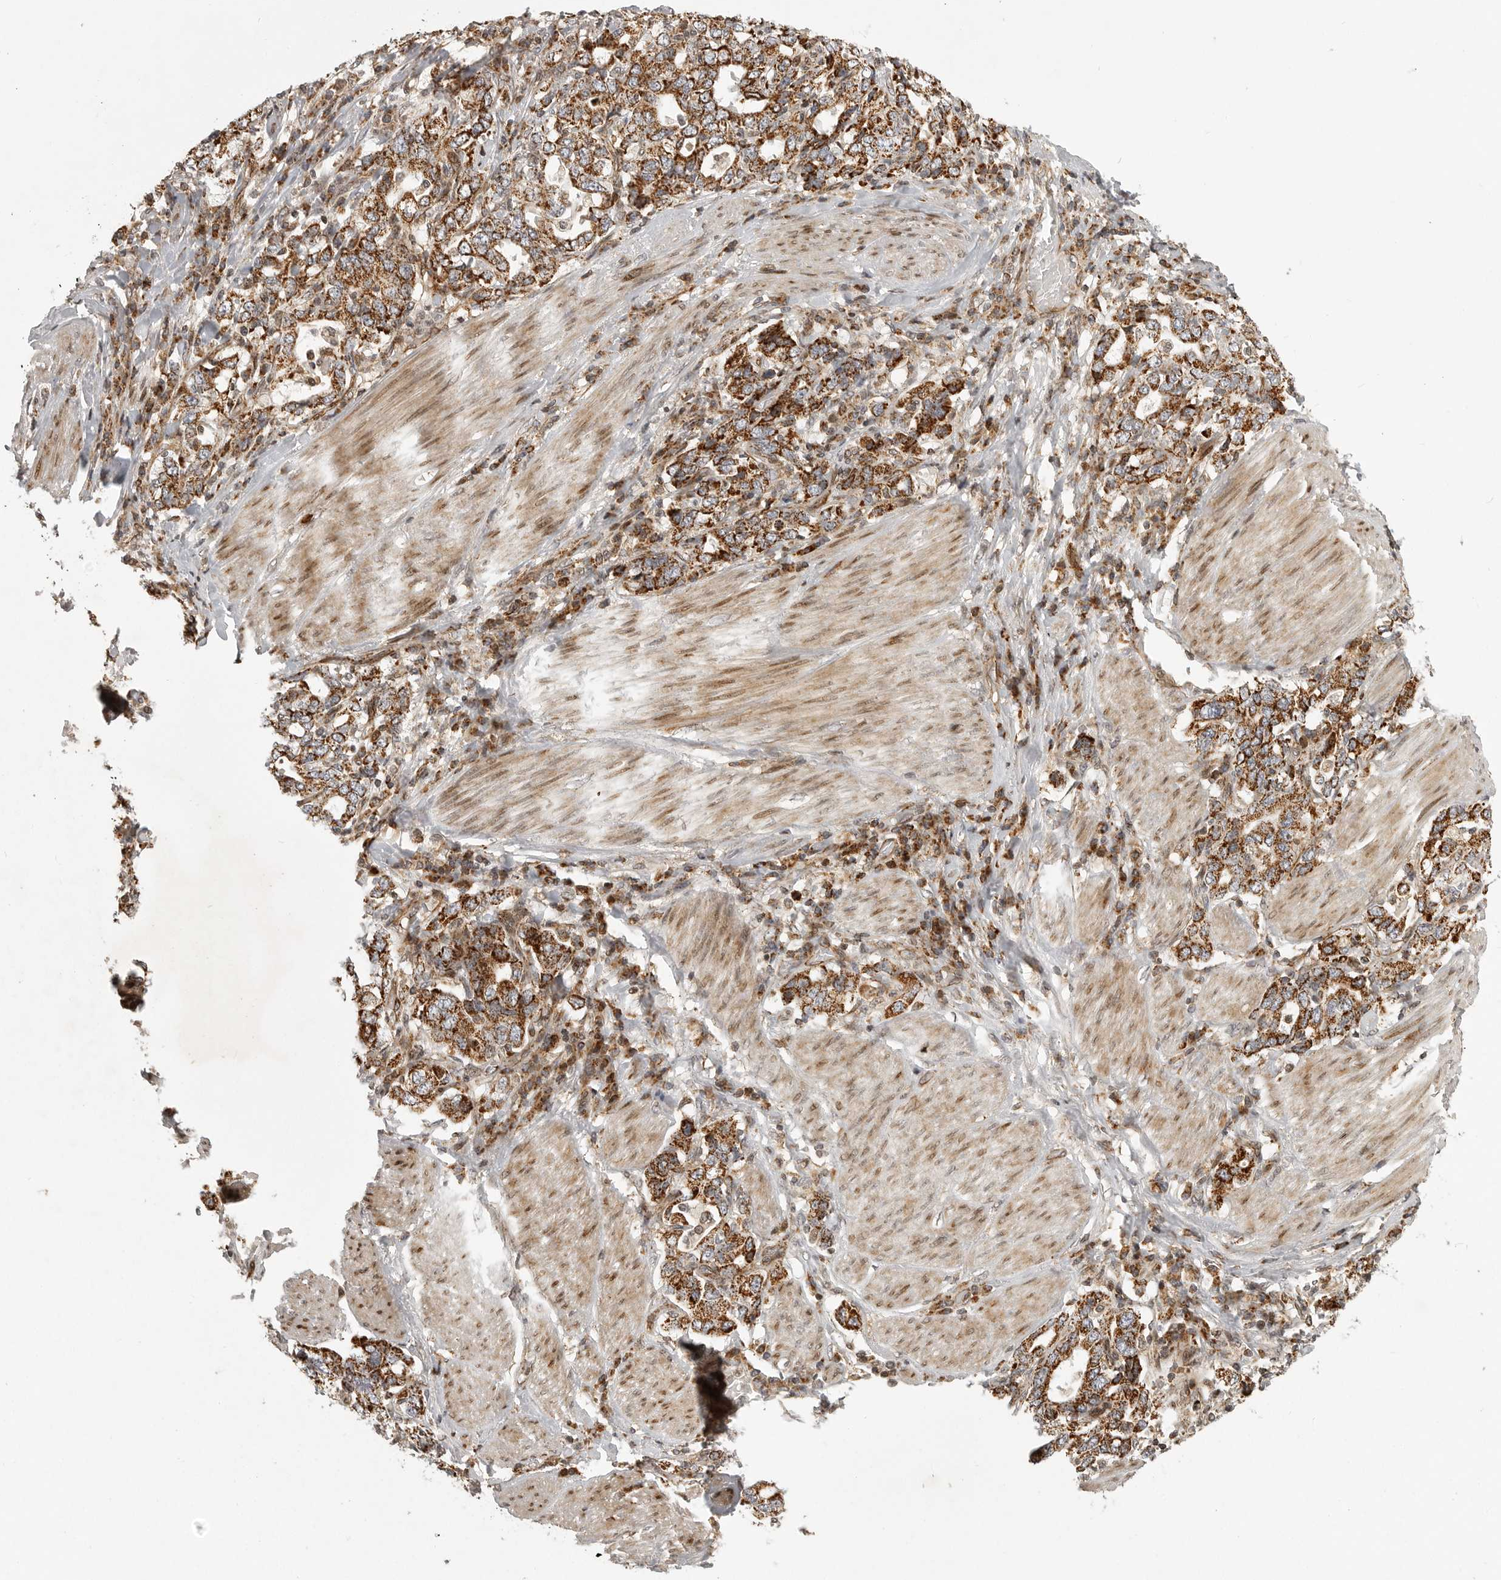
{"staining": {"intensity": "strong", "quantity": ">75%", "location": "cytoplasmic/membranous"}, "tissue": "stomach cancer", "cell_type": "Tumor cells", "image_type": "cancer", "snomed": [{"axis": "morphology", "description": "Adenocarcinoma, NOS"}, {"axis": "topography", "description": "Stomach, upper"}], "caption": "Immunohistochemical staining of adenocarcinoma (stomach) displays high levels of strong cytoplasmic/membranous expression in approximately >75% of tumor cells. (DAB (3,3'-diaminobenzidine) = brown stain, brightfield microscopy at high magnification).", "gene": "NARS2", "patient": {"sex": "male", "age": 62}}